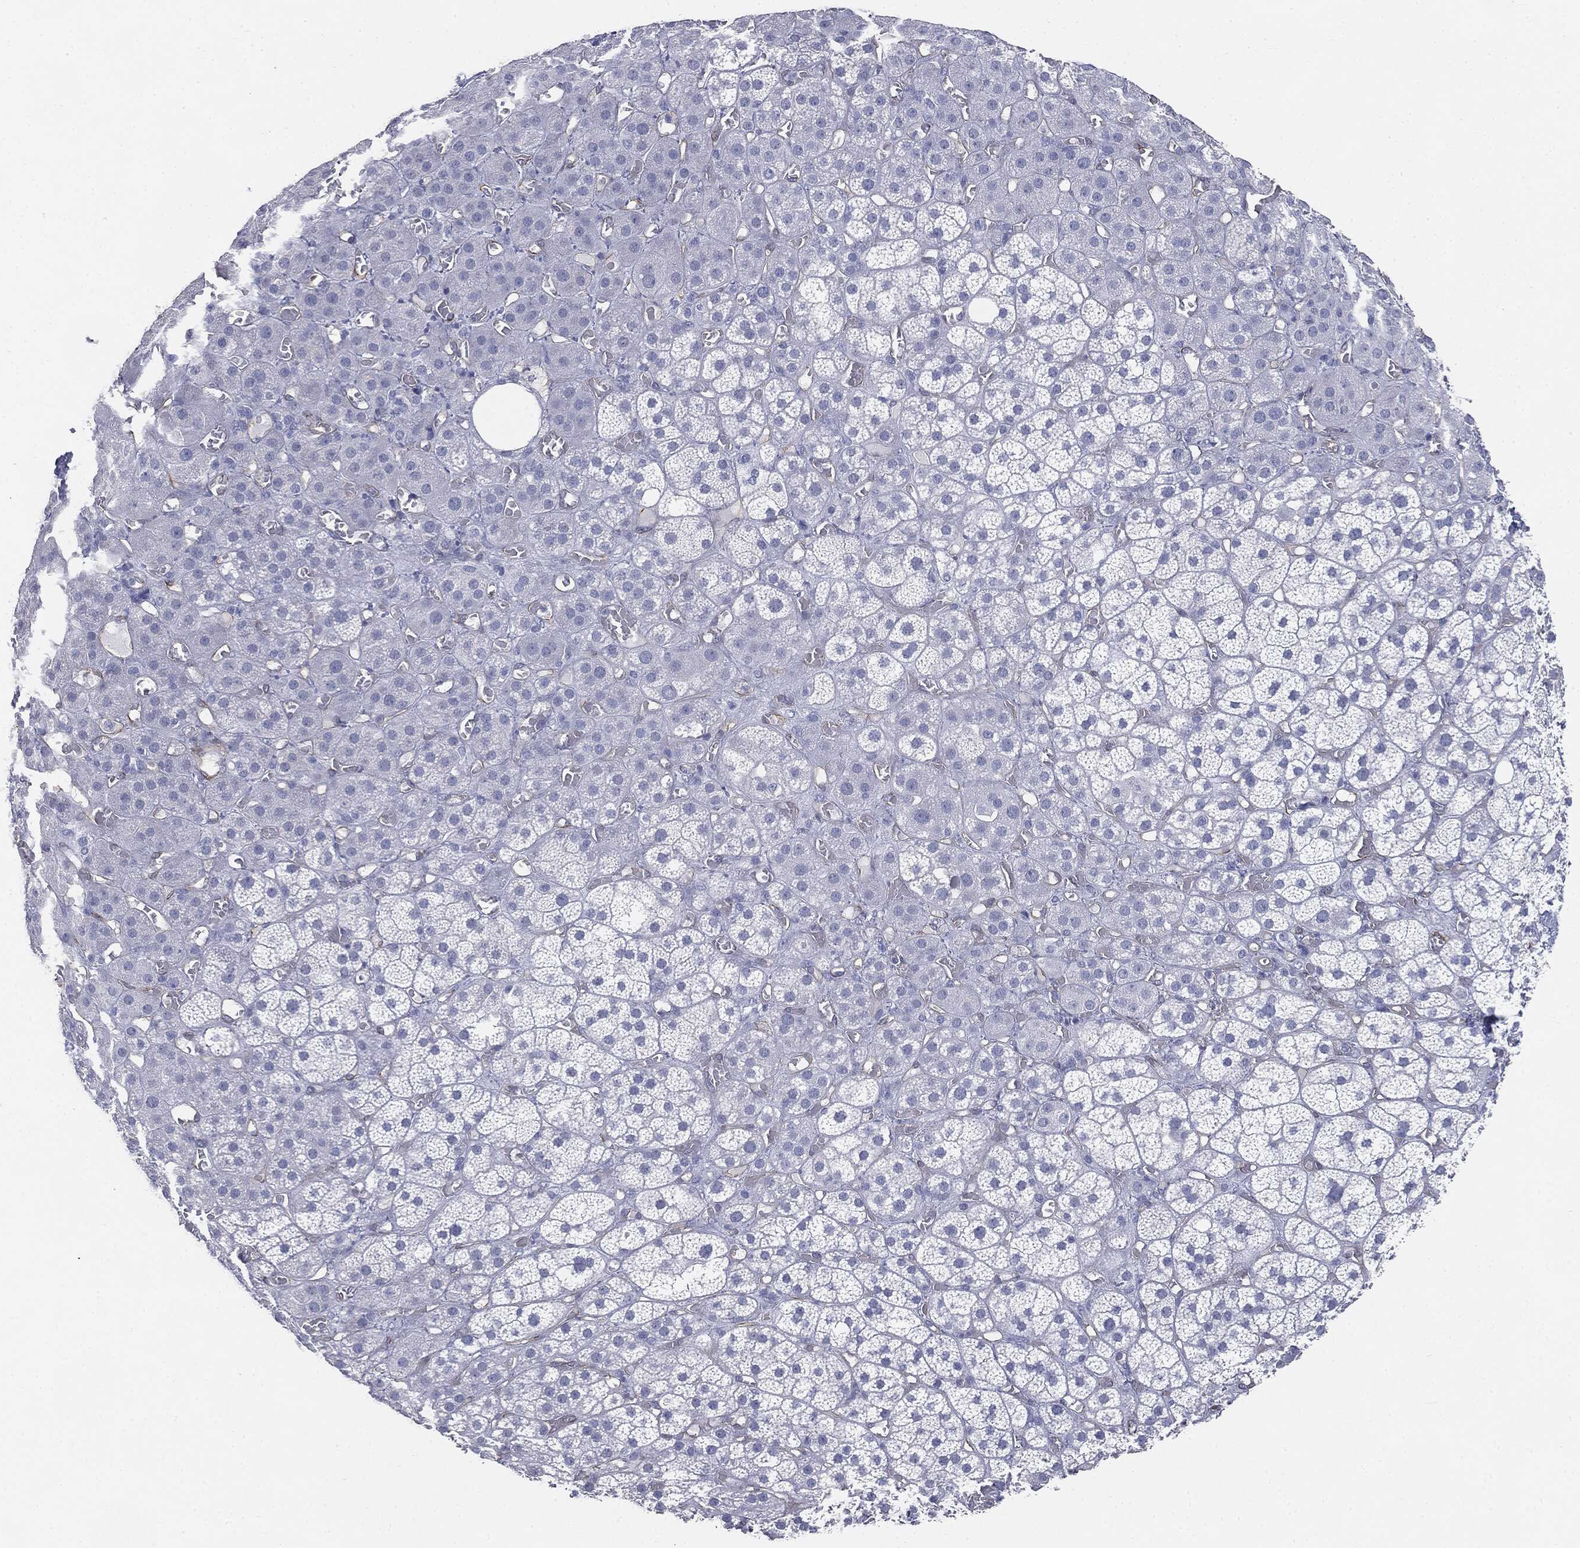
{"staining": {"intensity": "negative", "quantity": "none", "location": "none"}, "tissue": "adrenal gland", "cell_type": "Glandular cells", "image_type": "normal", "snomed": [{"axis": "morphology", "description": "Normal tissue, NOS"}, {"axis": "topography", "description": "Adrenal gland"}], "caption": "Glandular cells are negative for protein expression in unremarkable human adrenal gland. (Immunohistochemistry, brightfield microscopy, high magnification).", "gene": "MUC5AC", "patient": {"sex": "male", "age": 70}}